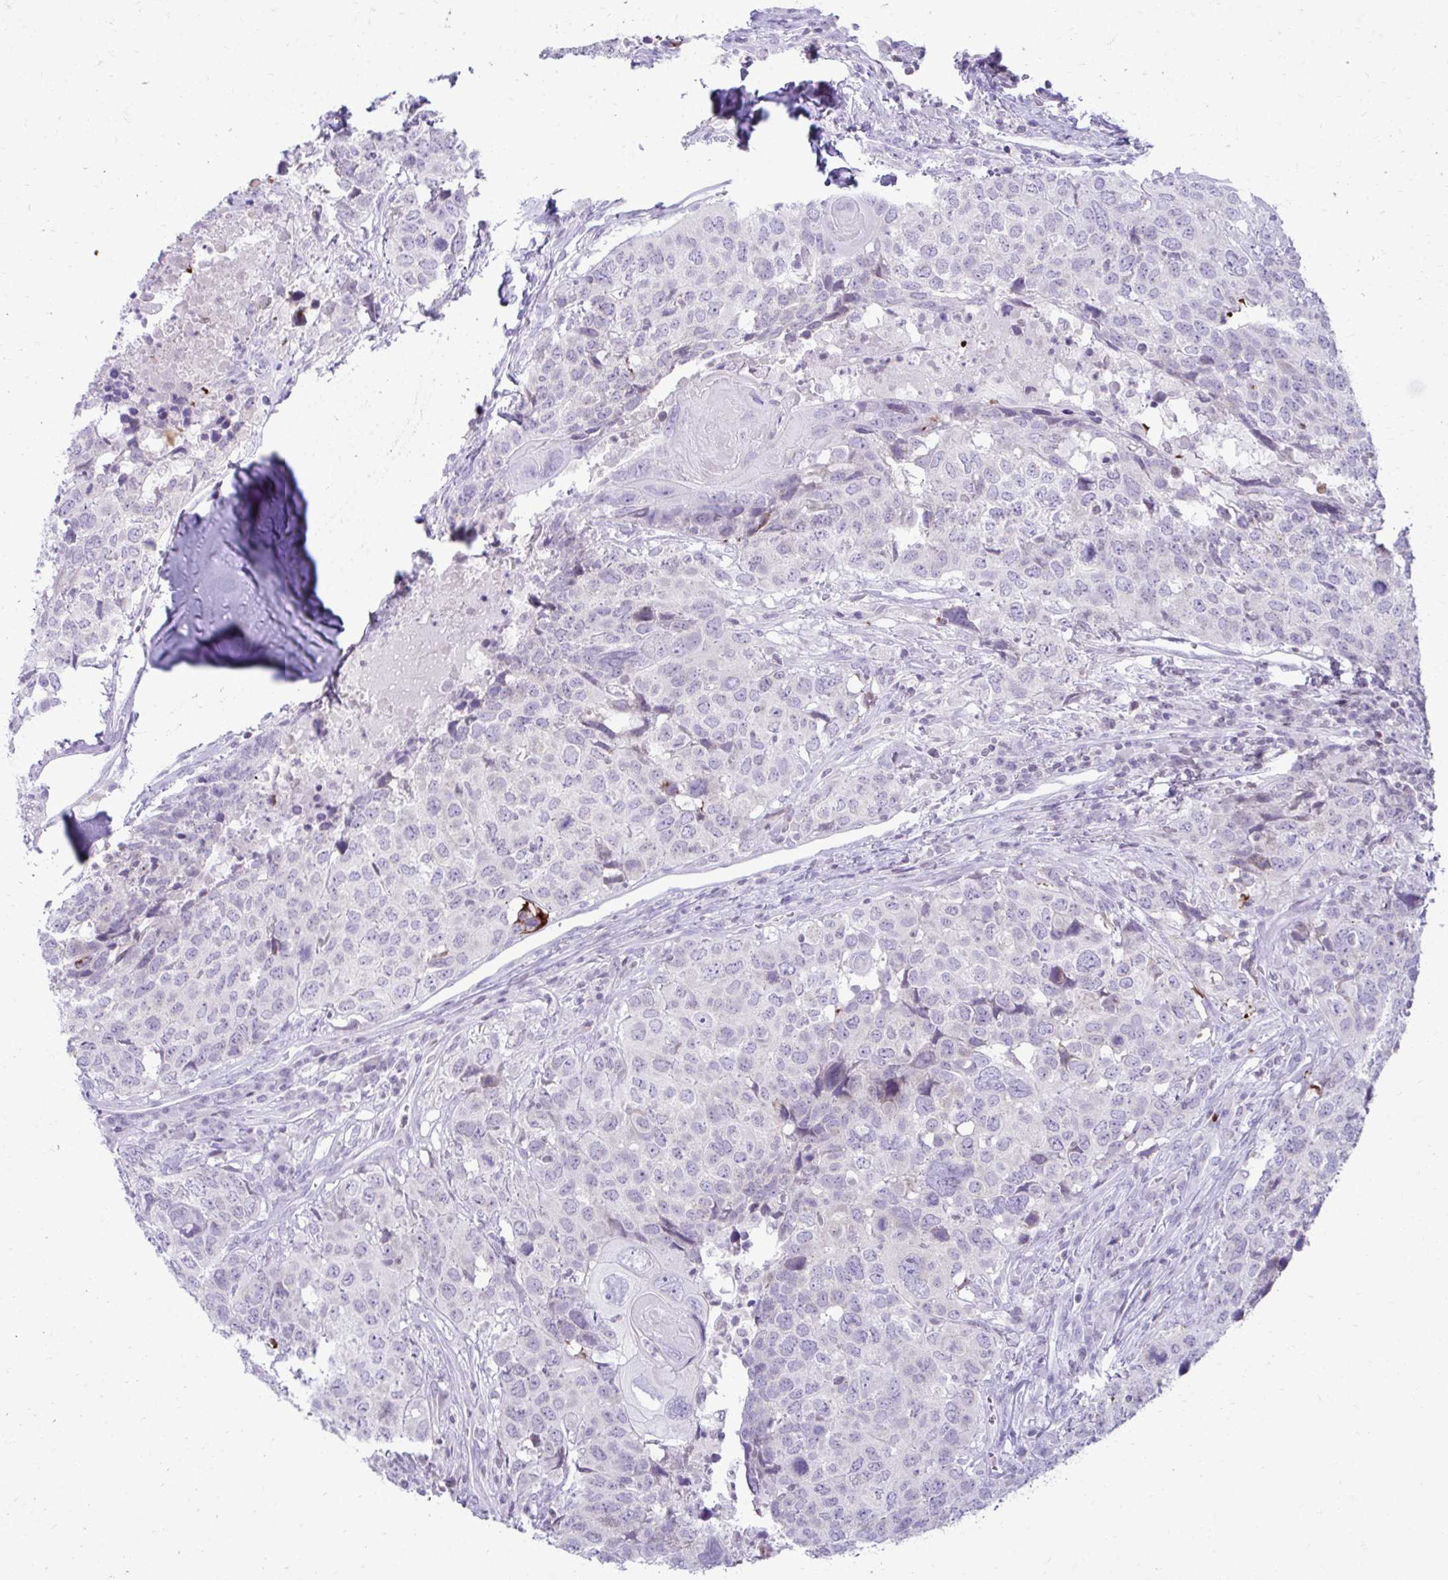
{"staining": {"intensity": "negative", "quantity": "none", "location": "none"}, "tissue": "head and neck cancer", "cell_type": "Tumor cells", "image_type": "cancer", "snomed": [{"axis": "morphology", "description": "Normal tissue, NOS"}, {"axis": "morphology", "description": "Squamous cell carcinoma, NOS"}, {"axis": "topography", "description": "Skeletal muscle"}, {"axis": "topography", "description": "Vascular tissue"}, {"axis": "topography", "description": "Peripheral nerve tissue"}, {"axis": "topography", "description": "Head-Neck"}], "caption": "IHC of head and neck cancer (squamous cell carcinoma) demonstrates no staining in tumor cells.", "gene": "OR7A5", "patient": {"sex": "male", "age": 66}}